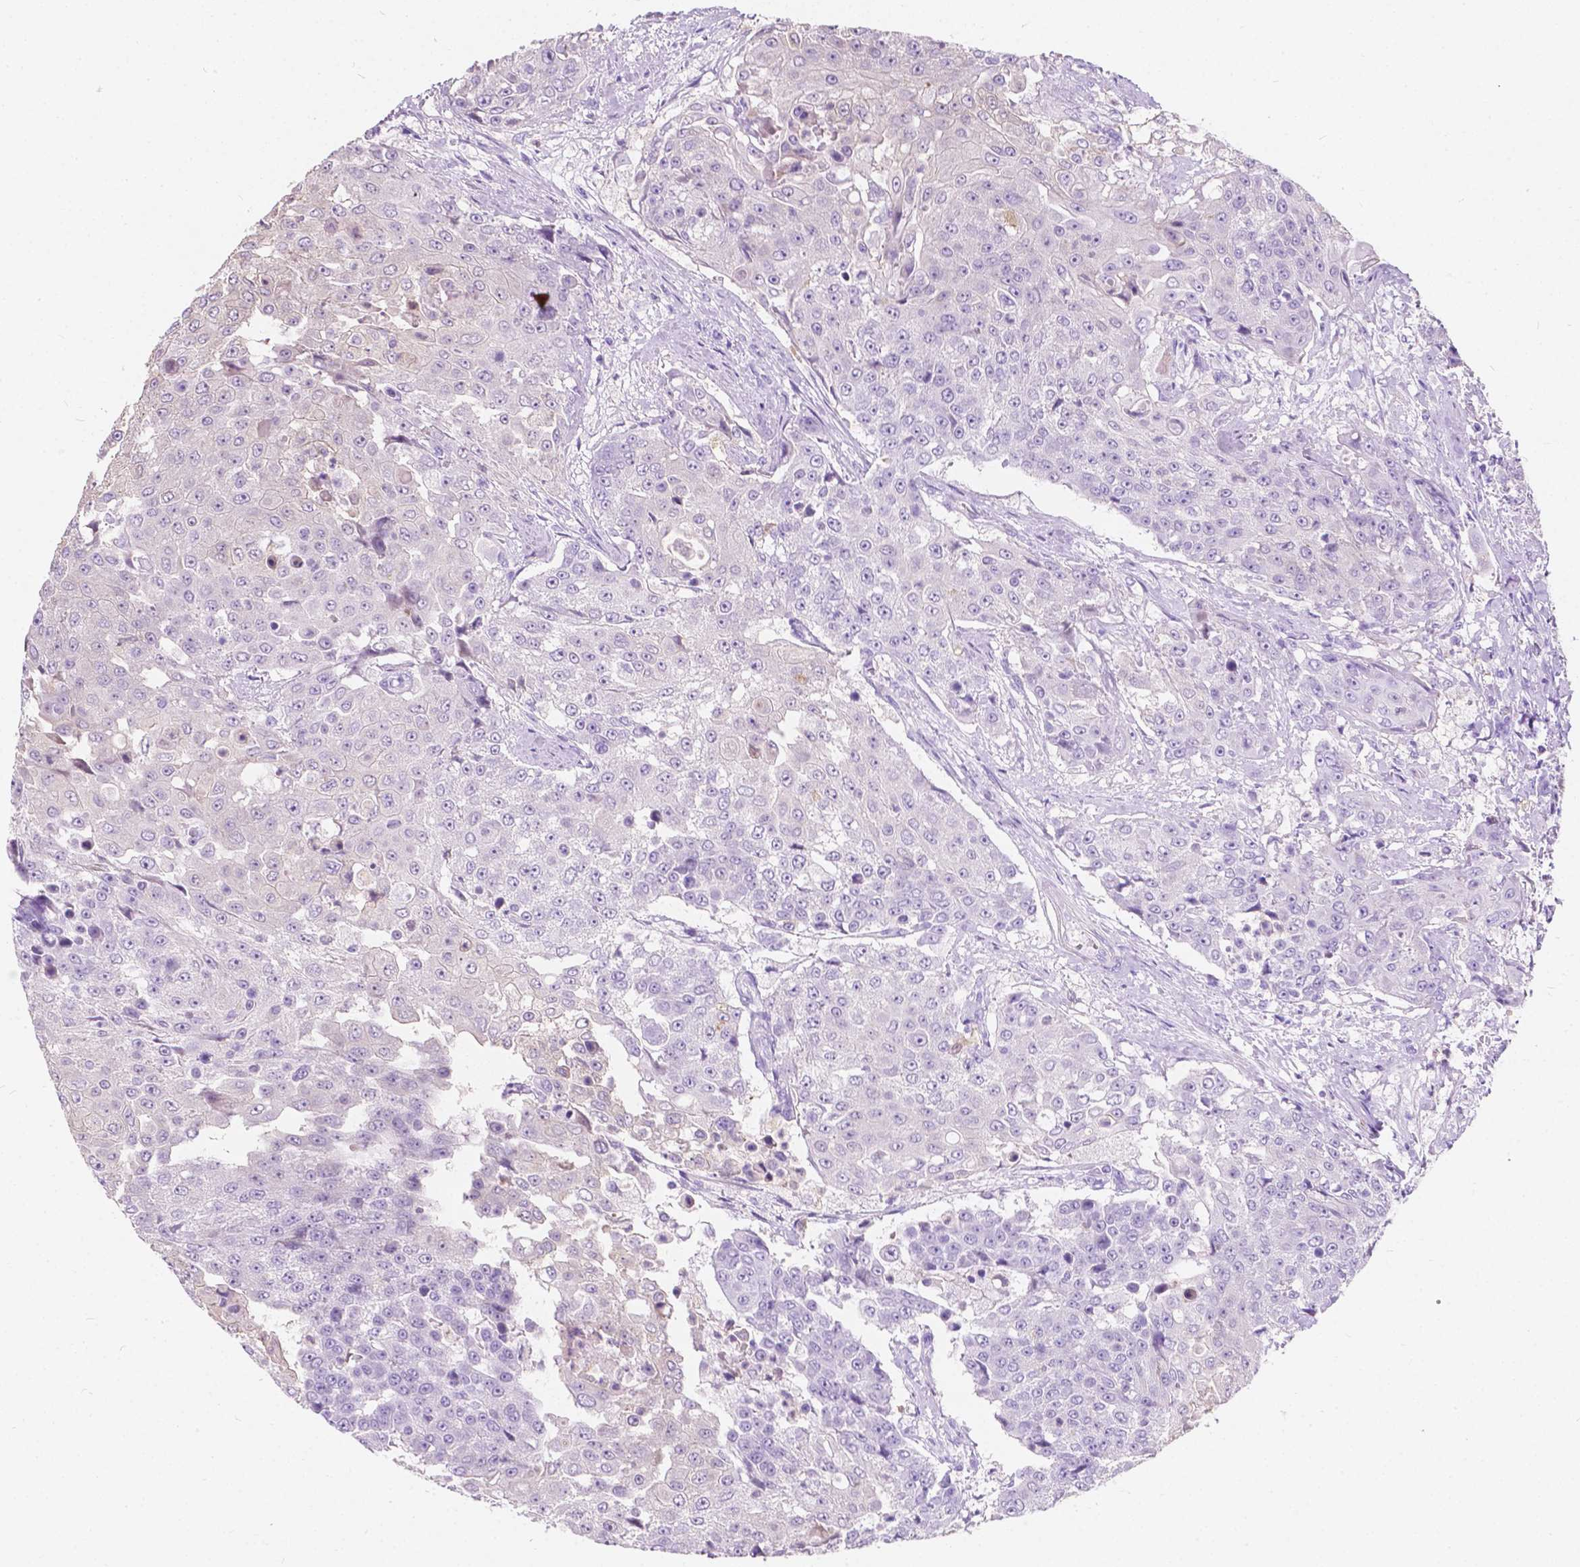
{"staining": {"intensity": "negative", "quantity": "none", "location": "none"}, "tissue": "urothelial cancer", "cell_type": "Tumor cells", "image_type": "cancer", "snomed": [{"axis": "morphology", "description": "Urothelial carcinoma, High grade"}, {"axis": "topography", "description": "Urinary bladder"}], "caption": "Immunohistochemical staining of human urothelial carcinoma (high-grade) demonstrates no significant expression in tumor cells. (Brightfield microscopy of DAB (3,3'-diaminobenzidine) immunohistochemistry (IHC) at high magnification).", "gene": "GNAO1", "patient": {"sex": "female", "age": 63}}